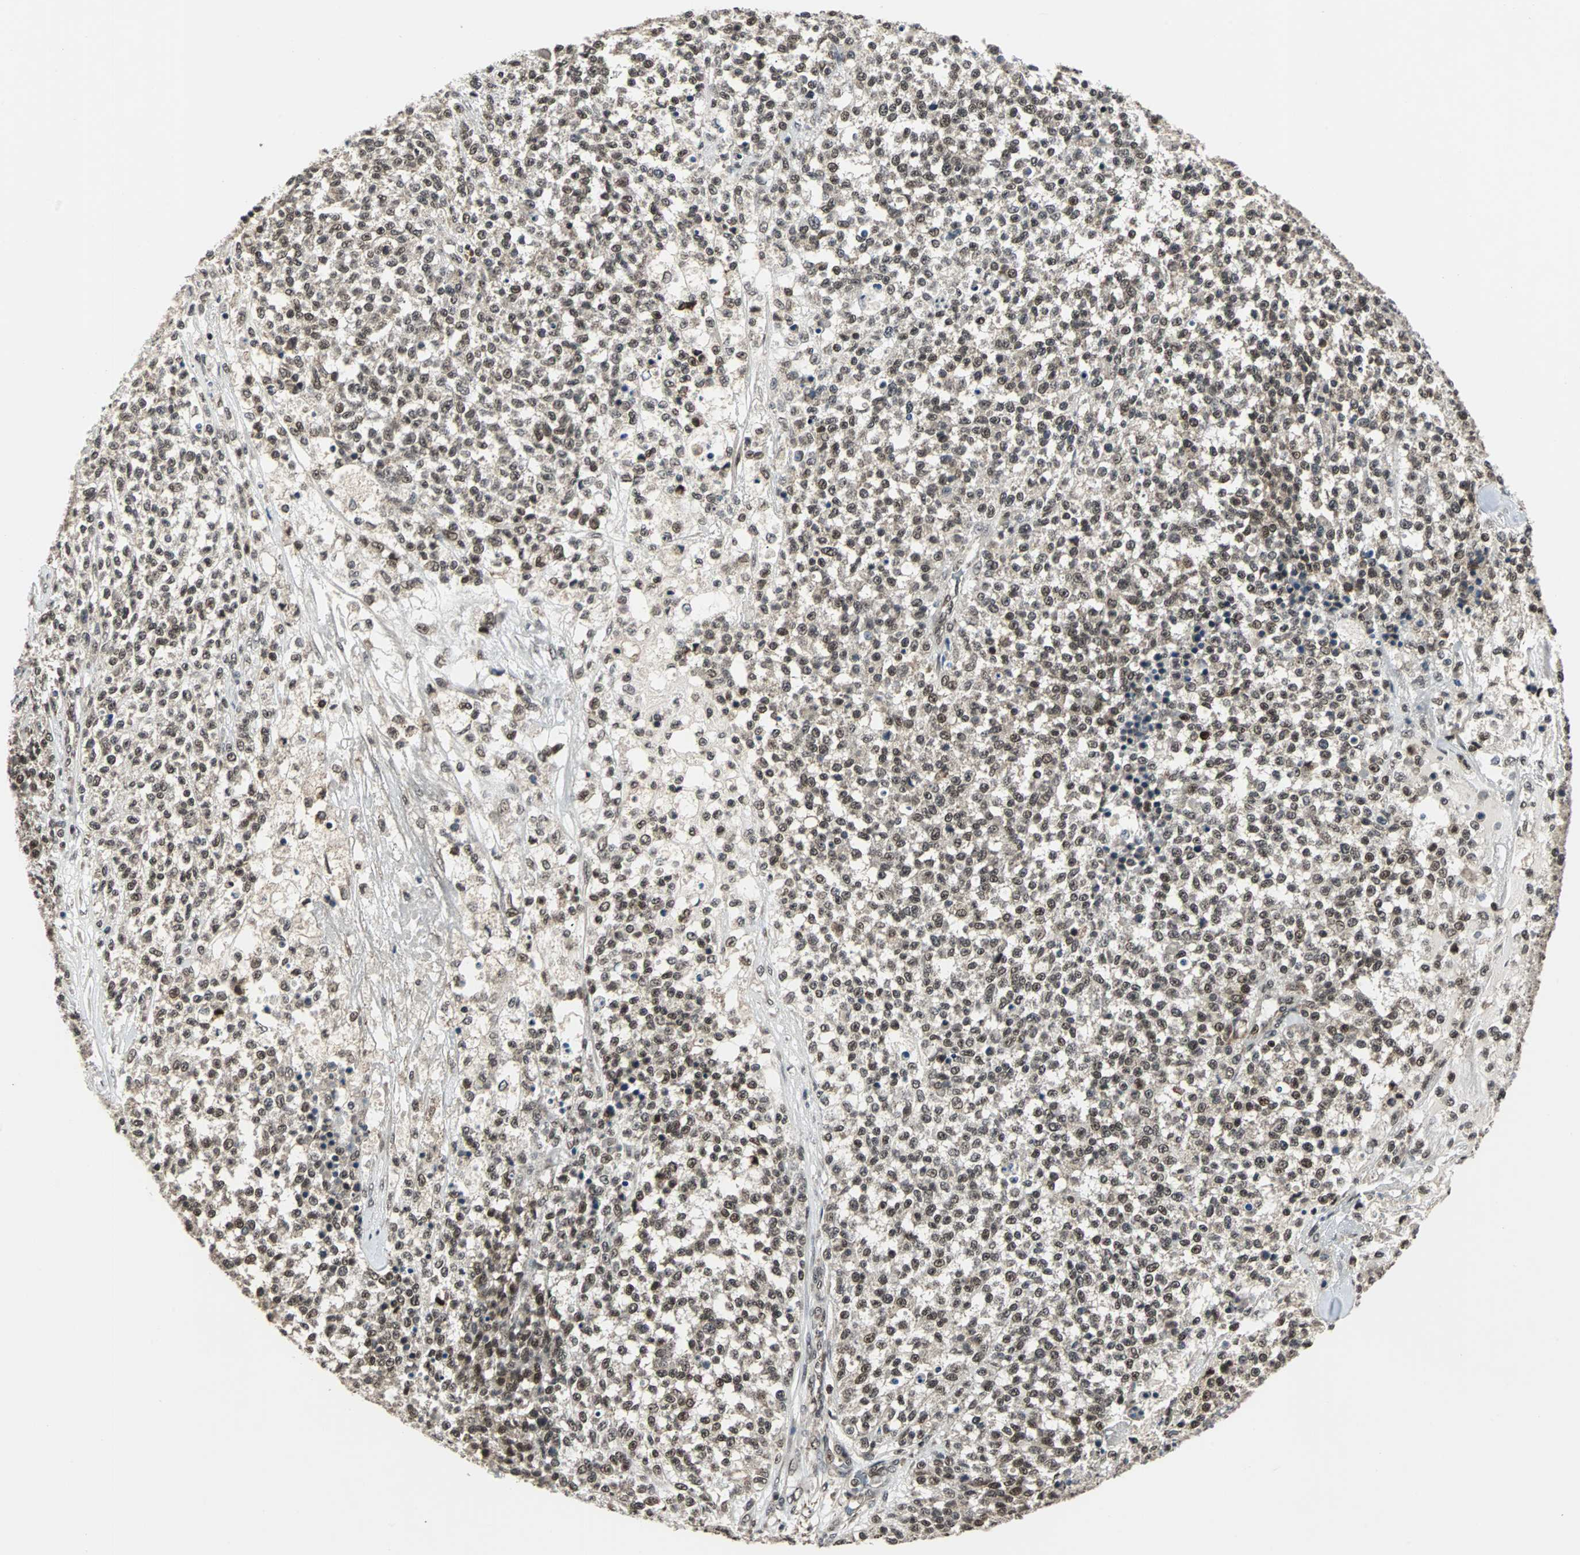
{"staining": {"intensity": "moderate", "quantity": ">75%", "location": "nuclear"}, "tissue": "testis cancer", "cell_type": "Tumor cells", "image_type": "cancer", "snomed": [{"axis": "morphology", "description": "Seminoma, NOS"}, {"axis": "topography", "description": "Testis"}], "caption": "Tumor cells demonstrate moderate nuclear positivity in about >75% of cells in testis seminoma. (DAB IHC, brown staining for protein, blue staining for nuclei).", "gene": "TERF2IP", "patient": {"sex": "male", "age": 59}}